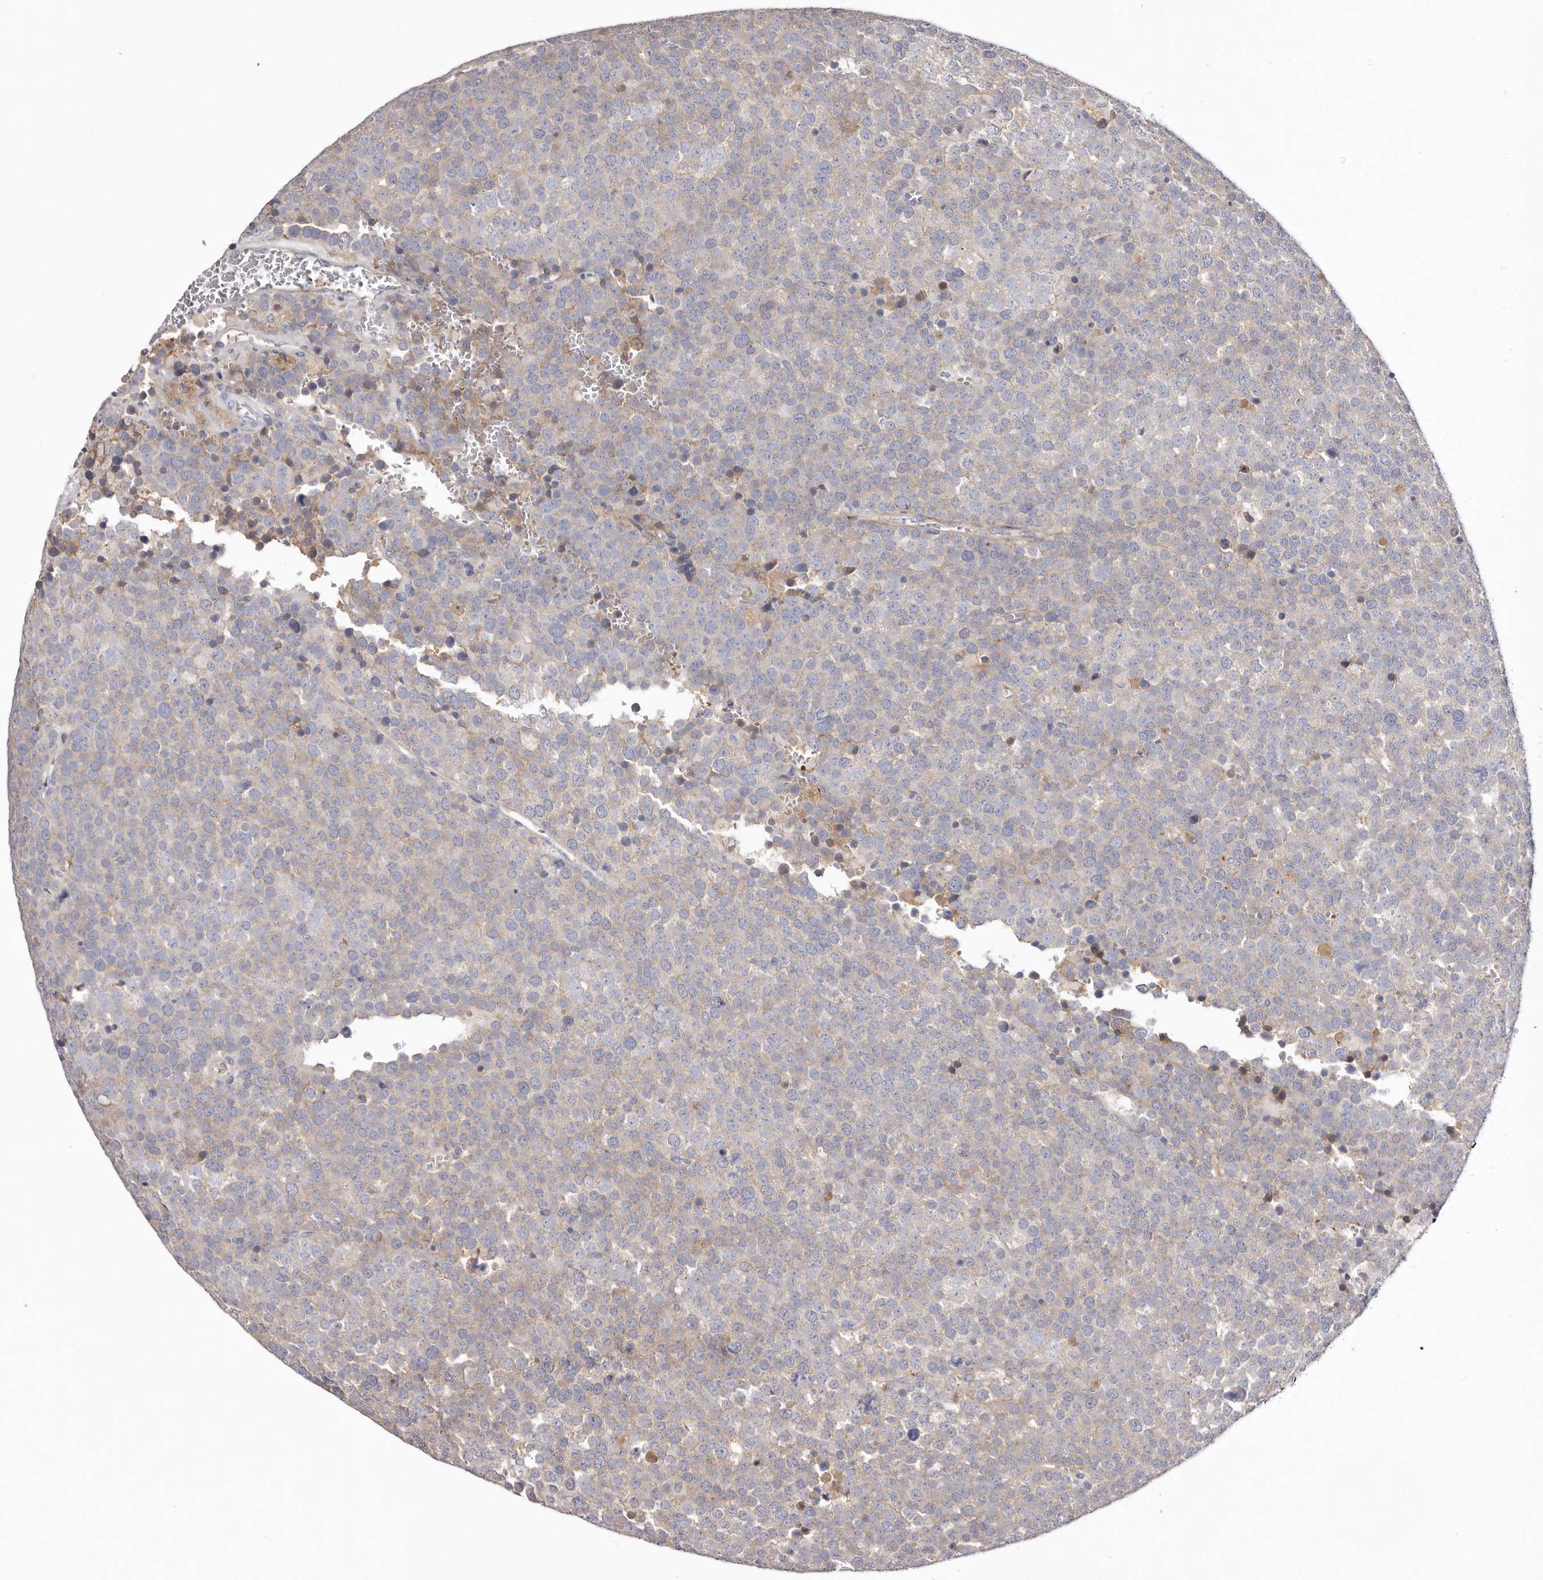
{"staining": {"intensity": "weak", "quantity": "25%-75%", "location": "cytoplasmic/membranous"}, "tissue": "testis cancer", "cell_type": "Tumor cells", "image_type": "cancer", "snomed": [{"axis": "morphology", "description": "Seminoma, NOS"}, {"axis": "topography", "description": "Testis"}], "caption": "Tumor cells reveal low levels of weak cytoplasmic/membranous positivity in approximately 25%-75% of cells in human testis cancer.", "gene": "LMLN", "patient": {"sex": "male", "age": 71}}